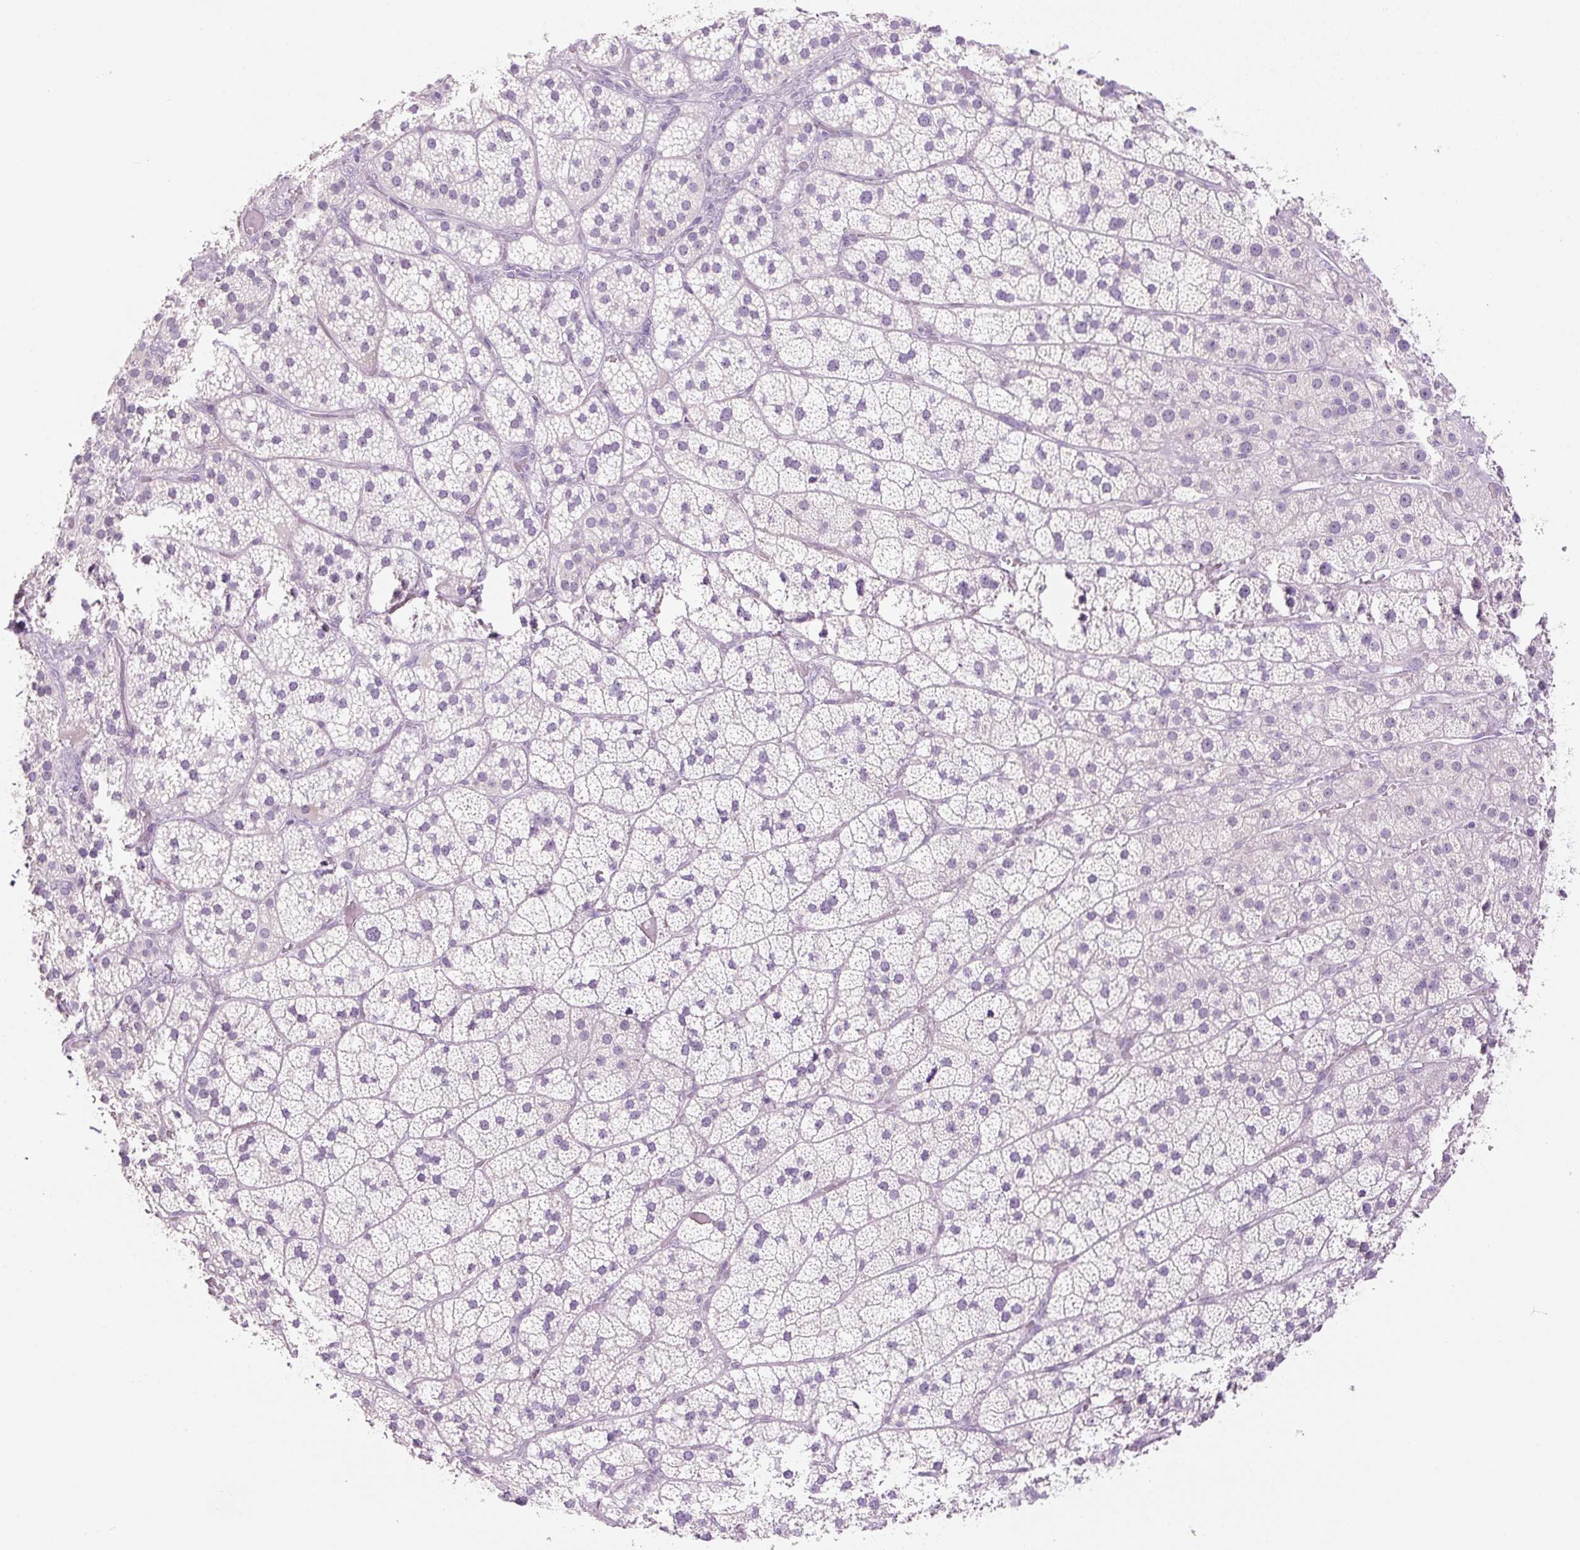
{"staining": {"intensity": "negative", "quantity": "none", "location": "none"}, "tissue": "adrenal gland", "cell_type": "Glandular cells", "image_type": "normal", "snomed": [{"axis": "morphology", "description": "Normal tissue, NOS"}, {"axis": "topography", "description": "Adrenal gland"}], "caption": "DAB immunohistochemical staining of normal adrenal gland demonstrates no significant expression in glandular cells.", "gene": "SIX1", "patient": {"sex": "male", "age": 57}}